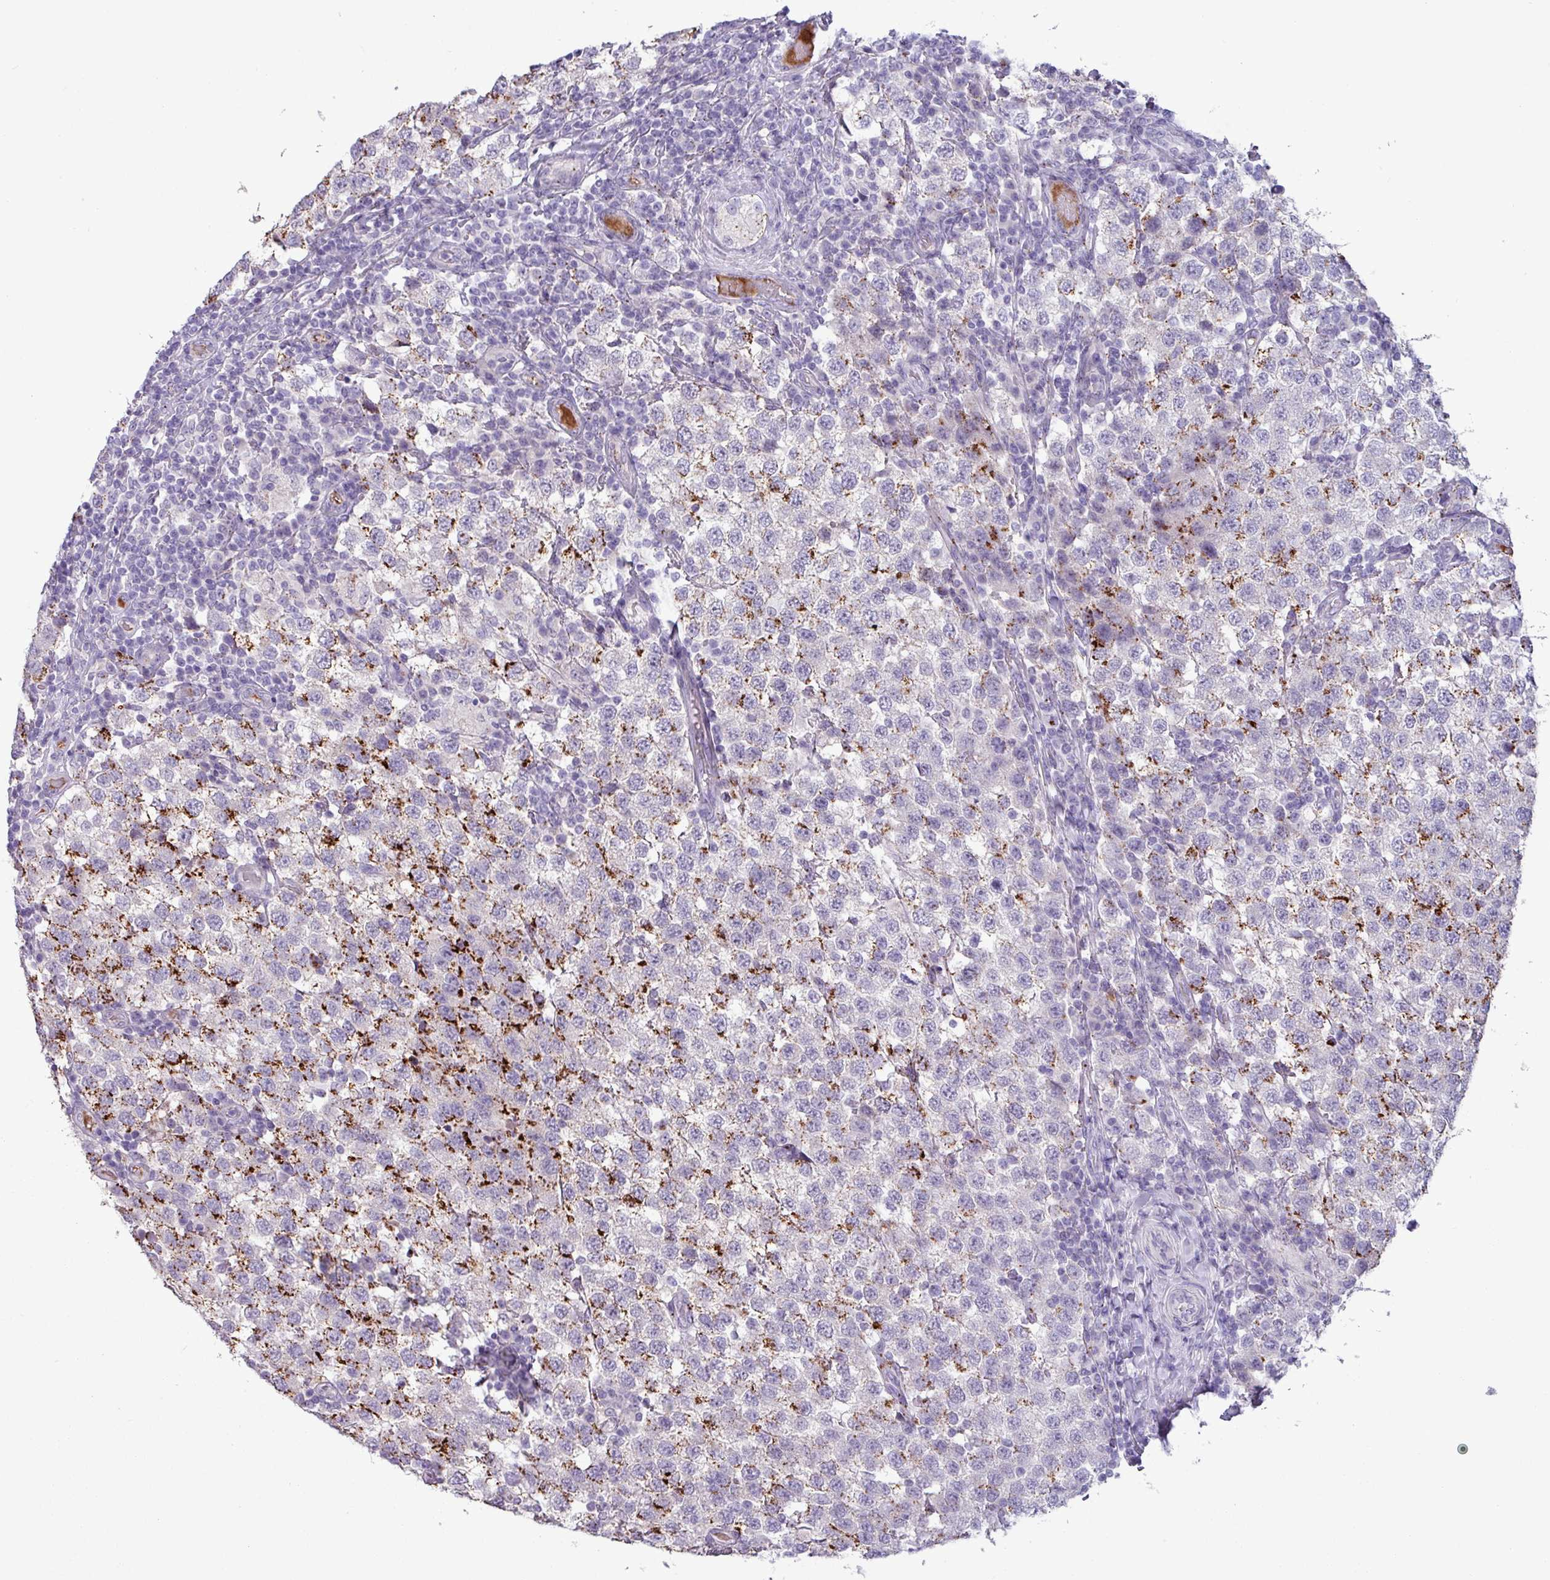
{"staining": {"intensity": "strong", "quantity": "<25%", "location": "cytoplasmic/membranous"}, "tissue": "testis cancer", "cell_type": "Tumor cells", "image_type": "cancer", "snomed": [{"axis": "morphology", "description": "Seminoma, NOS"}, {"axis": "topography", "description": "Testis"}], "caption": "Seminoma (testis) stained for a protein displays strong cytoplasmic/membranous positivity in tumor cells. (Brightfield microscopy of DAB IHC at high magnification).", "gene": "PLIN2", "patient": {"sex": "male", "age": 34}}